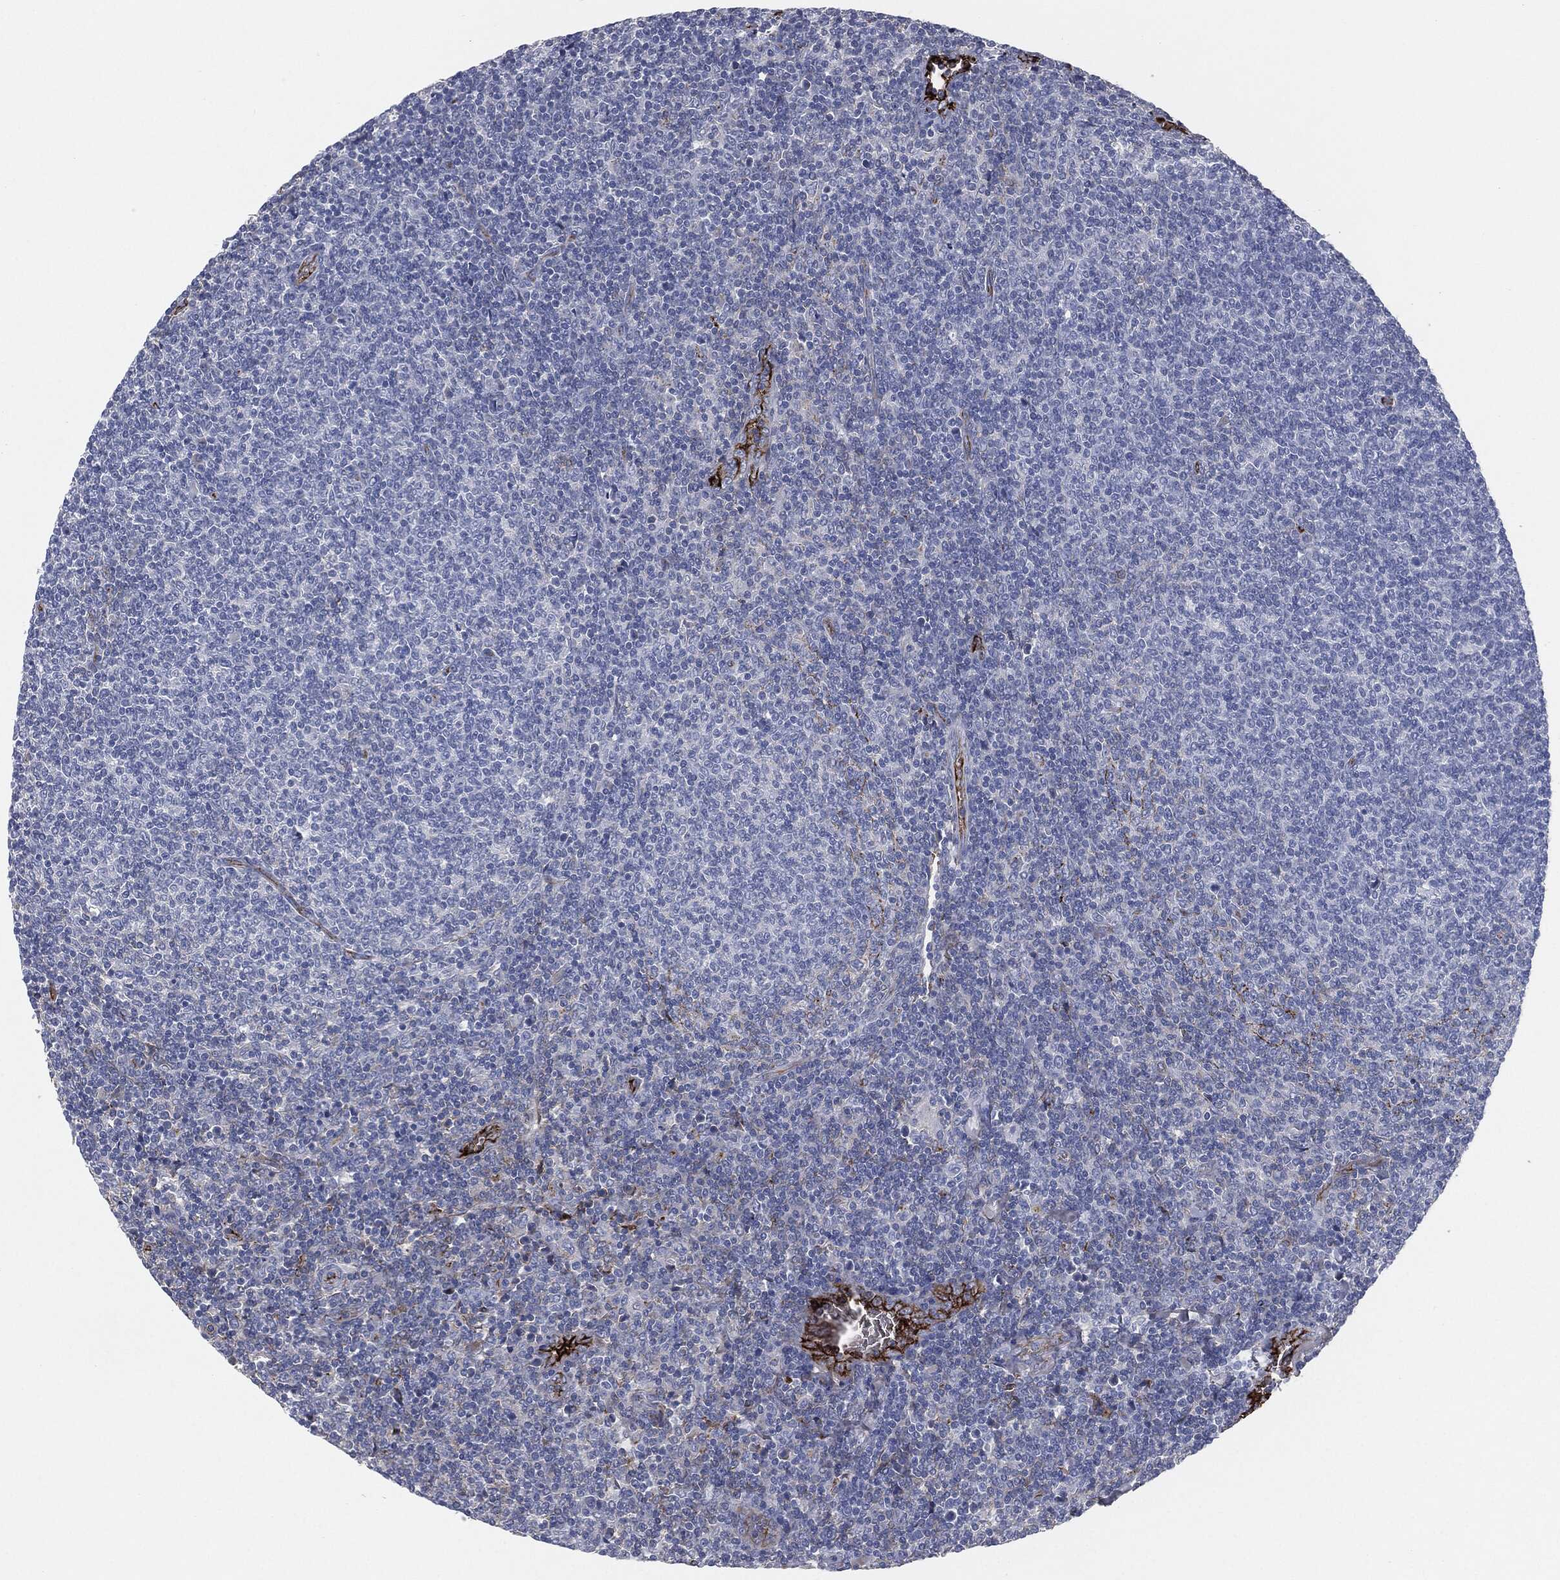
{"staining": {"intensity": "negative", "quantity": "none", "location": "none"}, "tissue": "lymphoma", "cell_type": "Tumor cells", "image_type": "cancer", "snomed": [{"axis": "morphology", "description": "Malignant lymphoma, non-Hodgkin's type, Low grade"}, {"axis": "topography", "description": "Lymph node"}], "caption": "Histopathology image shows no significant protein expression in tumor cells of malignant lymphoma, non-Hodgkin's type (low-grade). The staining is performed using DAB (3,3'-diaminobenzidine) brown chromogen with nuclei counter-stained in using hematoxylin.", "gene": "APOB", "patient": {"sex": "male", "age": 52}}